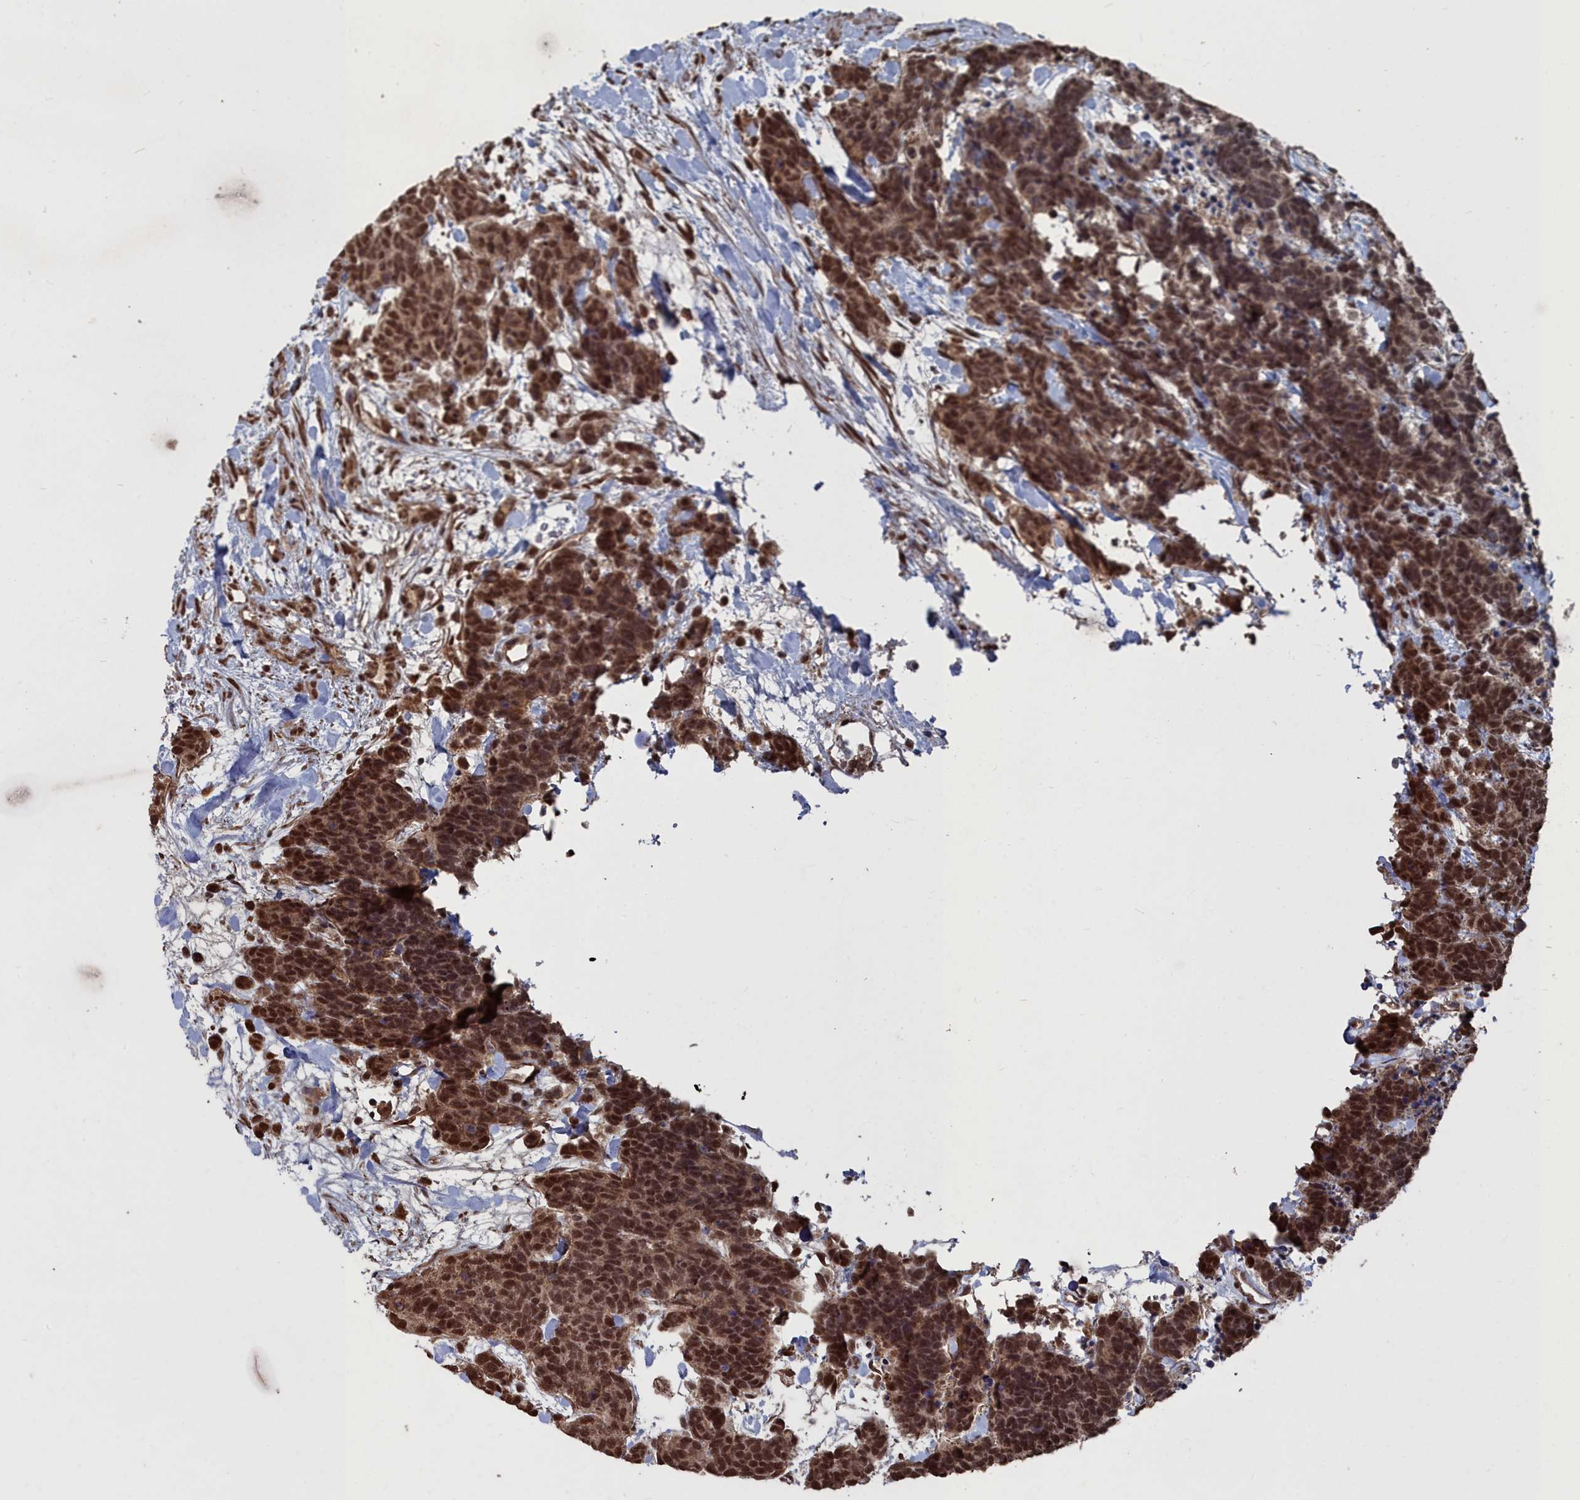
{"staining": {"intensity": "strong", "quantity": ">75%", "location": "cytoplasmic/membranous,nuclear"}, "tissue": "carcinoid", "cell_type": "Tumor cells", "image_type": "cancer", "snomed": [{"axis": "morphology", "description": "Carcinoma, NOS"}, {"axis": "morphology", "description": "Carcinoid, malignant, NOS"}, {"axis": "topography", "description": "Prostate"}], "caption": "Protein staining demonstrates strong cytoplasmic/membranous and nuclear expression in approximately >75% of tumor cells in malignant carcinoid.", "gene": "CCNP", "patient": {"sex": "male", "age": 57}}